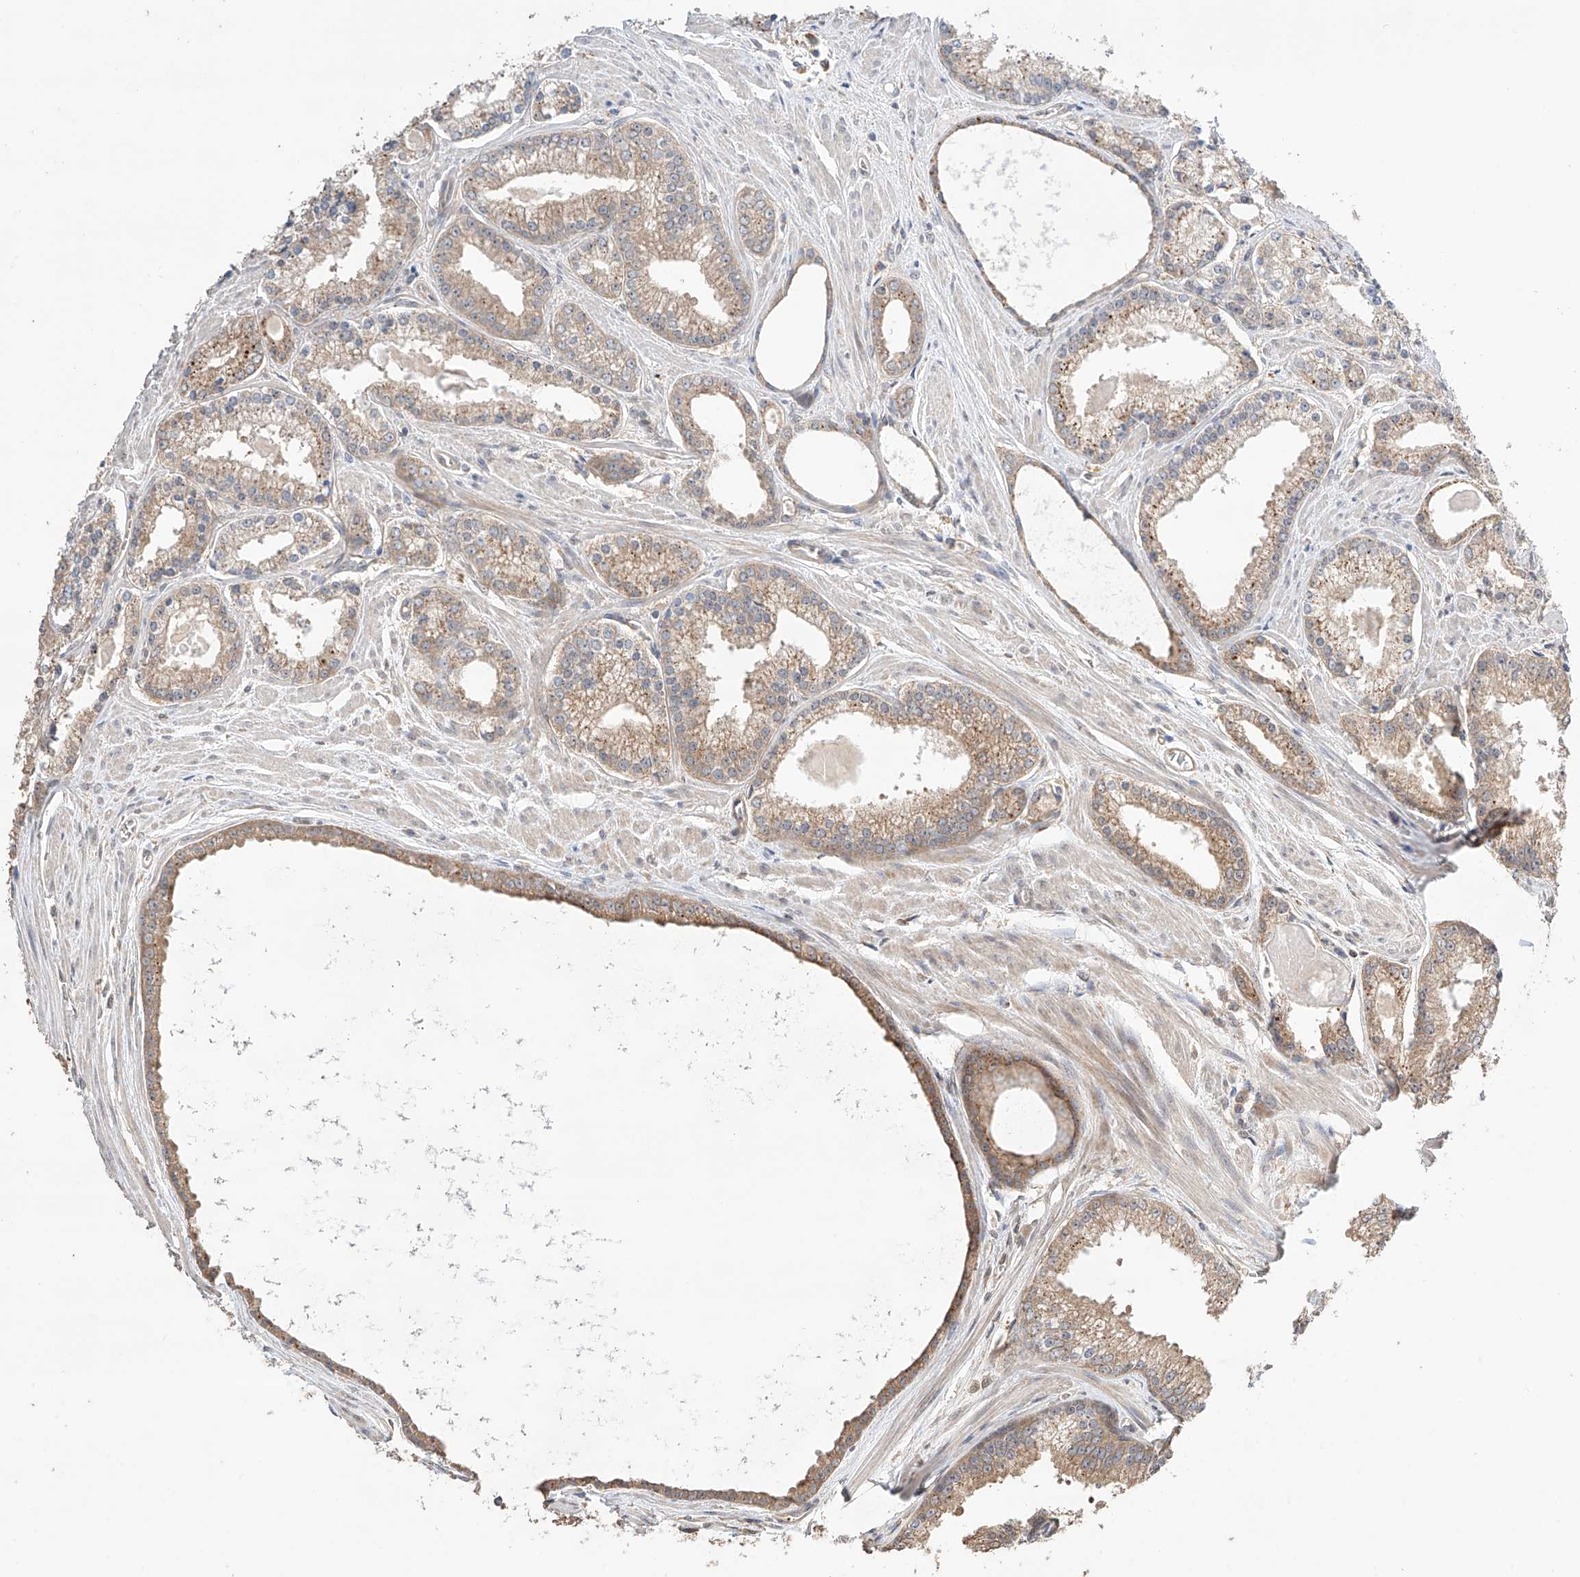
{"staining": {"intensity": "weak", "quantity": ">75%", "location": "cytoplasmic/membranous"}, "tissue": "prostate cancer", "cell_type": "Tumor cells", "image_type": "cancer", "snomed": [{"axis": "morphology", "description": "Adenocarcinoma, Low grade"}, {"axis": "topography", "description": "Prostate"}], "caption": "A brown stain labels weak cytoplasmic/membranous positivity of a protein in prostate cancer (low-grade adenocarcinoma) tumor cells.", "gene": "ZFHX2", "patient": {"sex": "male", "age": 54}}